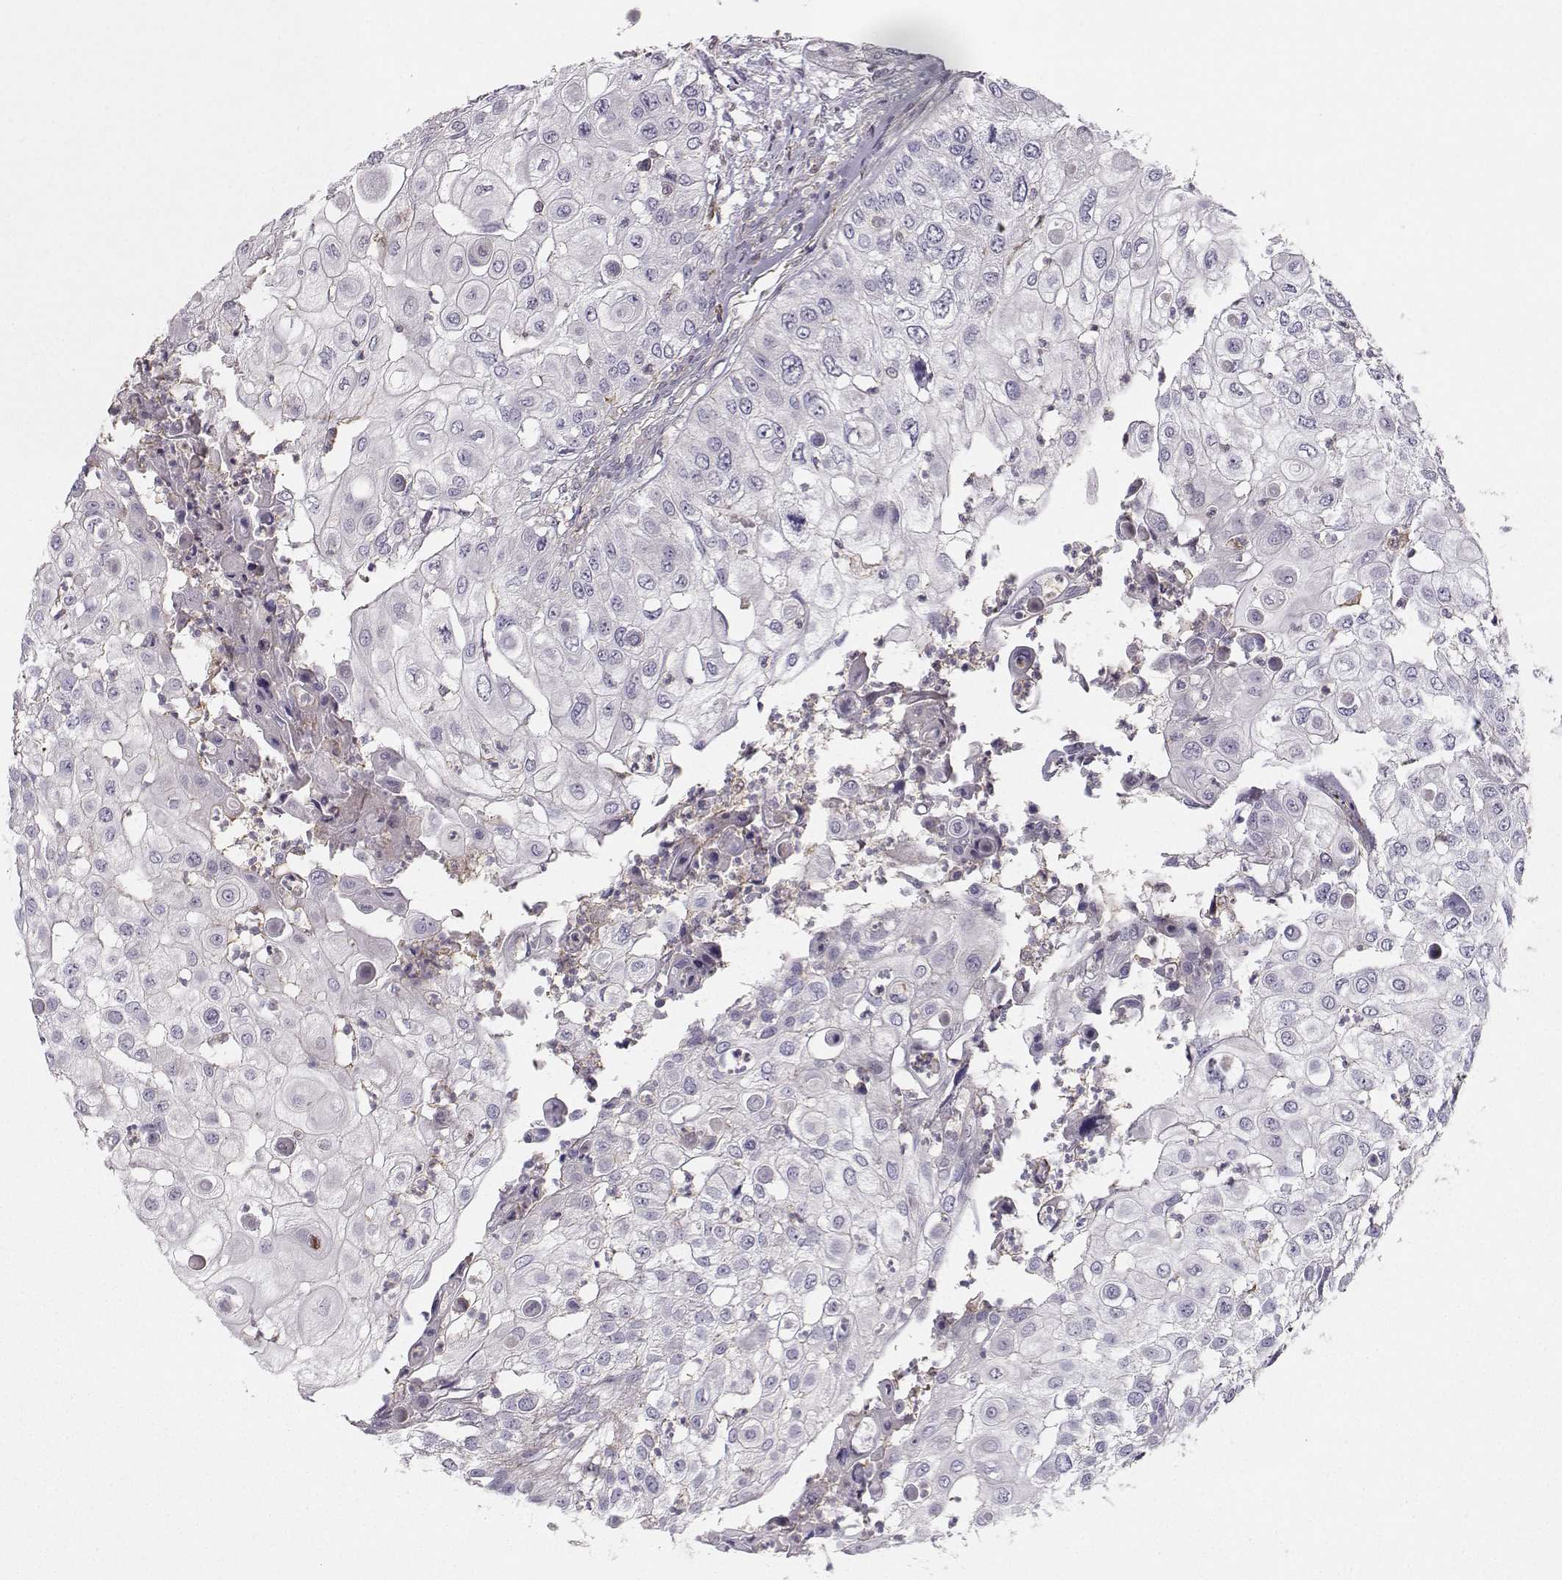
{"staining": {"intensity": "negative", "quantity": "none", "location": "none"}, "tissue": "urothelial cancer", "cell_type": "Tumor cells", "image_type": "cancer", "snomed": [{"axis": "morphology", "description": "Urothelial carcinoma, High grade"}, {"axis": "topography", "description": "Urinary bladder"}], "caption": "Immunohistochemical staining of human urothelial cancer displays no significant staining in tumor cells.", "gene": "ASB16", "patient": {"sex": "female", "age": 79}}